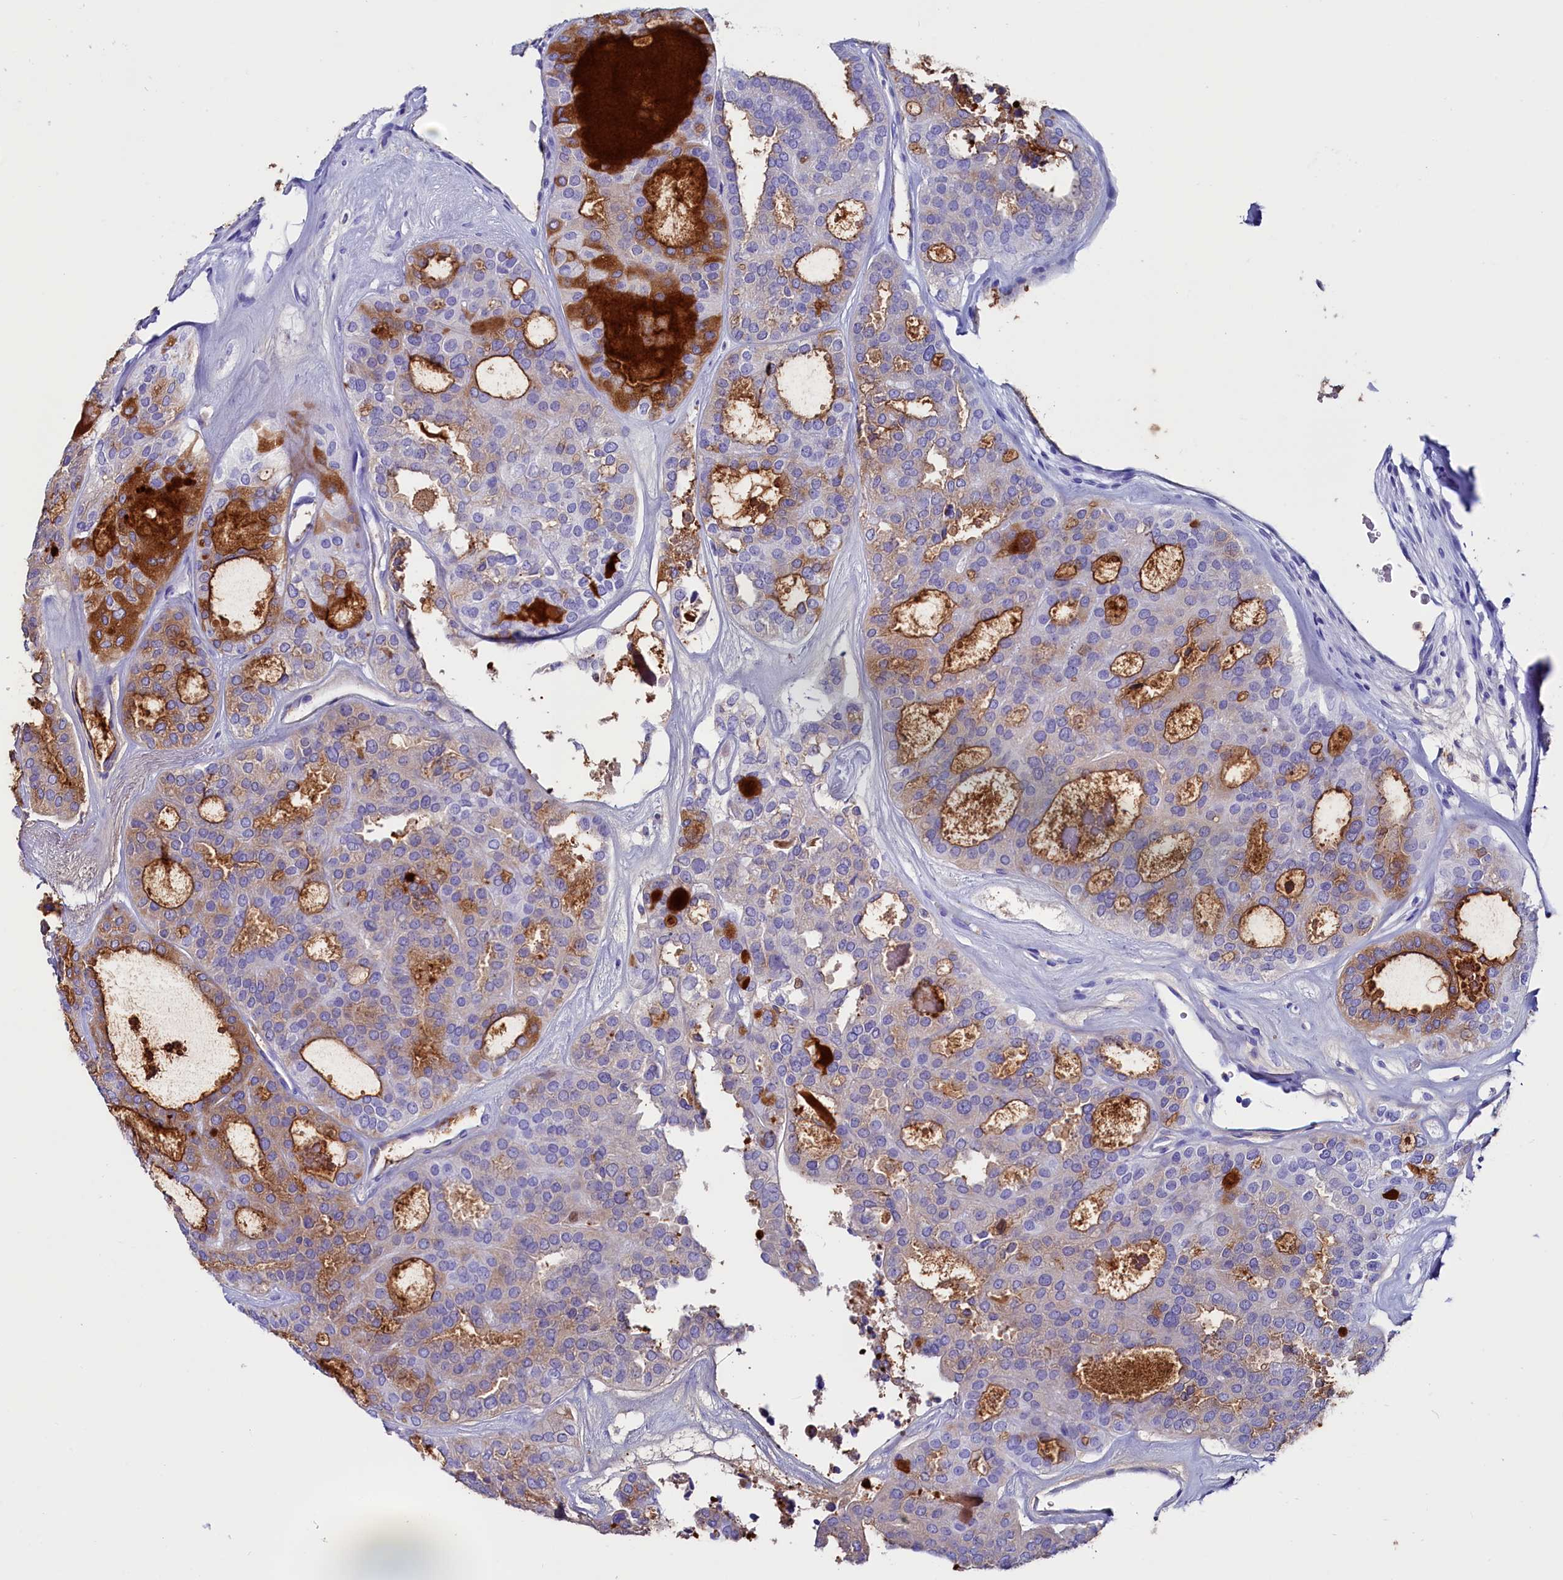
{"staining": {"intensity": "moderate", "quantity": "<25%", "location": "cytoplasmic/membranous"}, "tissue": "thyroid cancer", "cell_type": "Tumor cells", "image_type": "cancer", "snomed": [{"axis": "morphology", "description": "Follicular adenoma carcinoma, NOS"}, {"axis": "topography", "description": "Thyroid gland"}], "caption": "A brown stain shows moderate cytoplasmic/membranous positivity of a protein in thyroid cancer tumor cells.", "gene": "ANKRD29", "patient": {"sex": "male", "age": 75}}